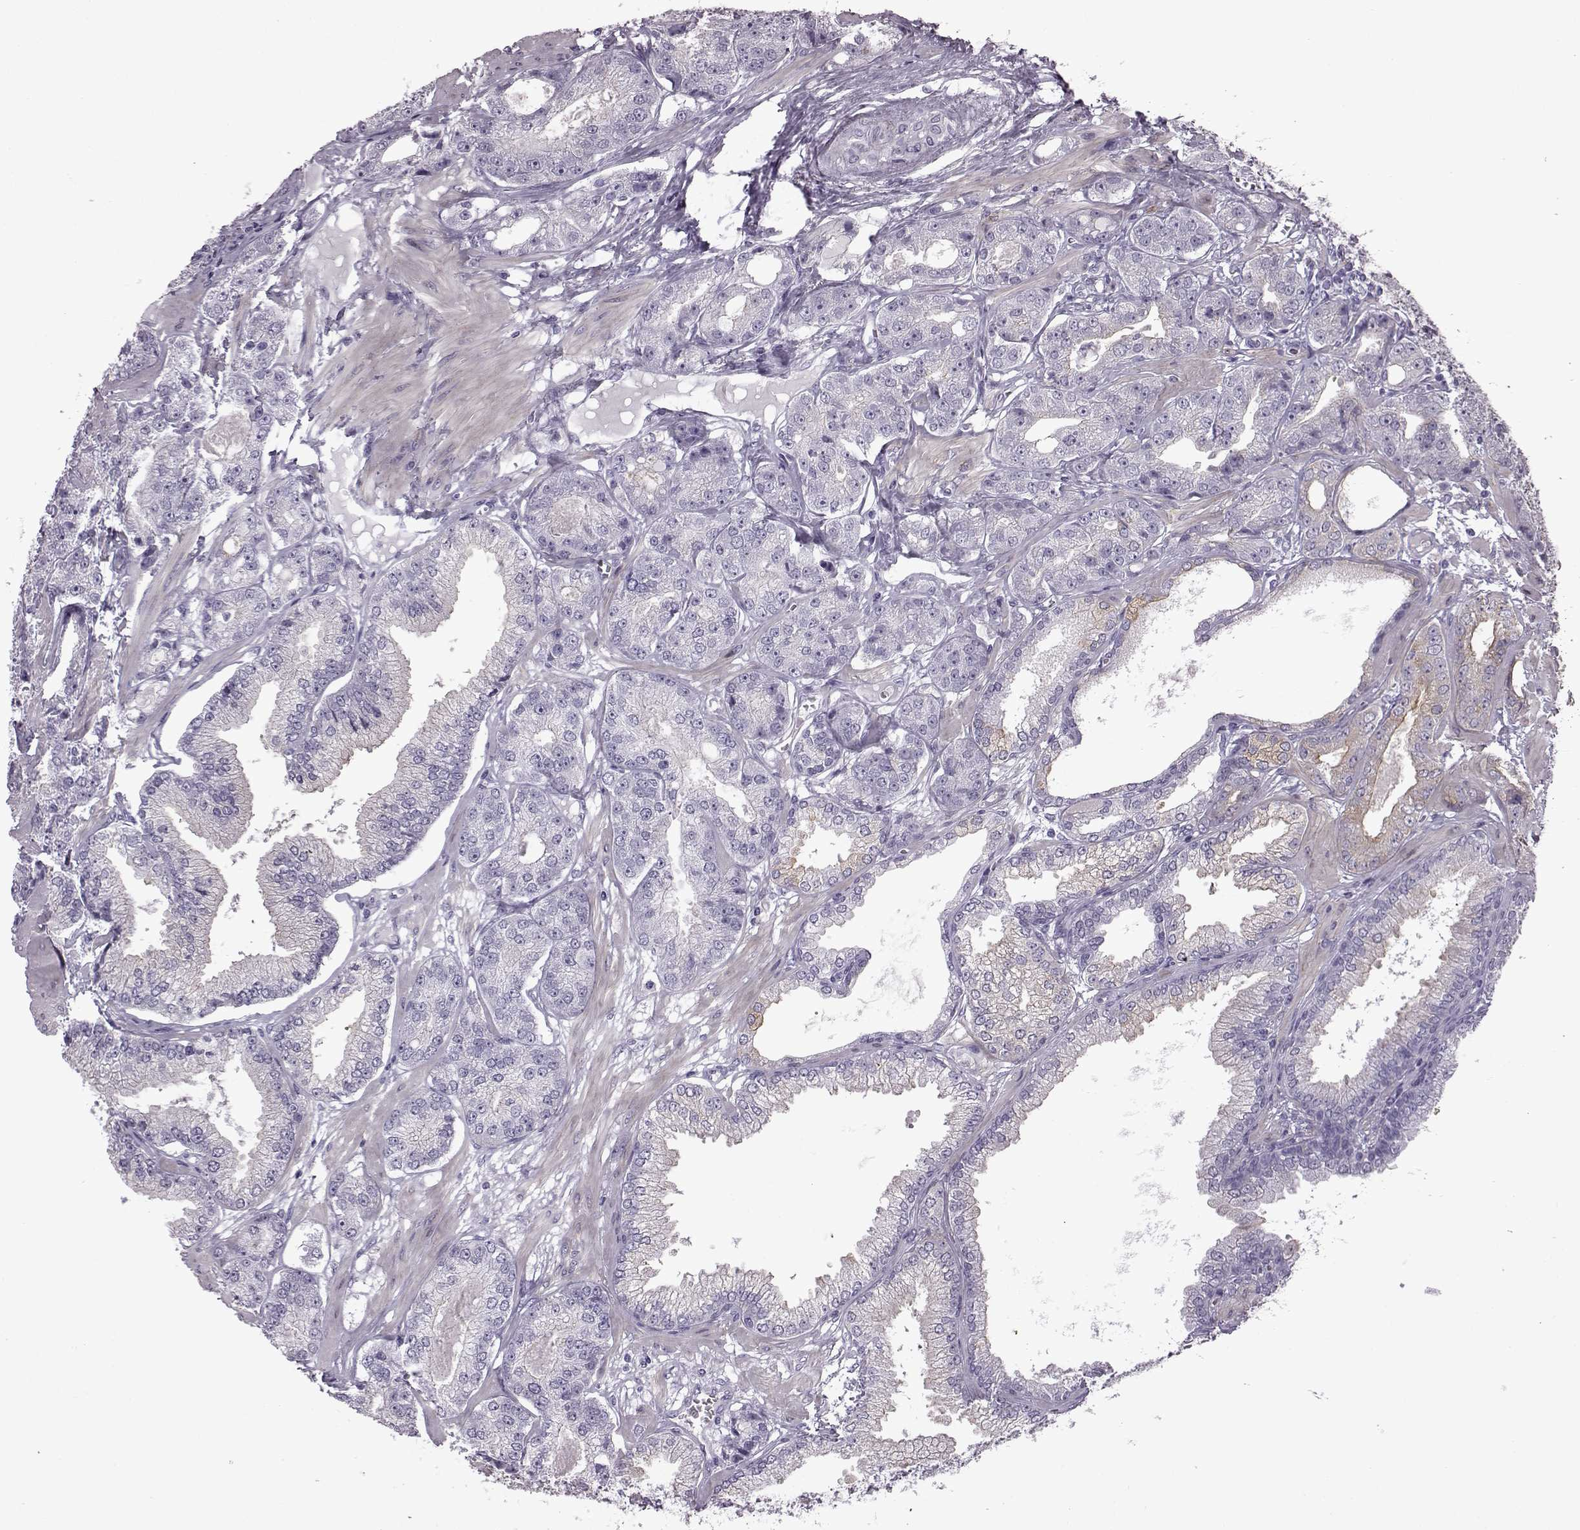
{"staining": {"intensity": "negative", "quantity": "none", "location": "none"}, "tissue": "prostate cancer", "cell_type": "Tumor cells", "image_type": "cancer", "snomed": [{"axis": "morphology", "description": "Adenocarcinoma, NOS"}, {"axis": "topography", "description": "Prostate"}], "caption": "Tumor cells show no significant staining in prostate cancer. (Stains: DAB (3,3'-diaminobenzidine) IHC with hematoxylin counter stain, Microscopy: brightfield microscopy at high magnification).", "gene": "SLC28A2", "patient": {"sex": "male", "age": 64}}